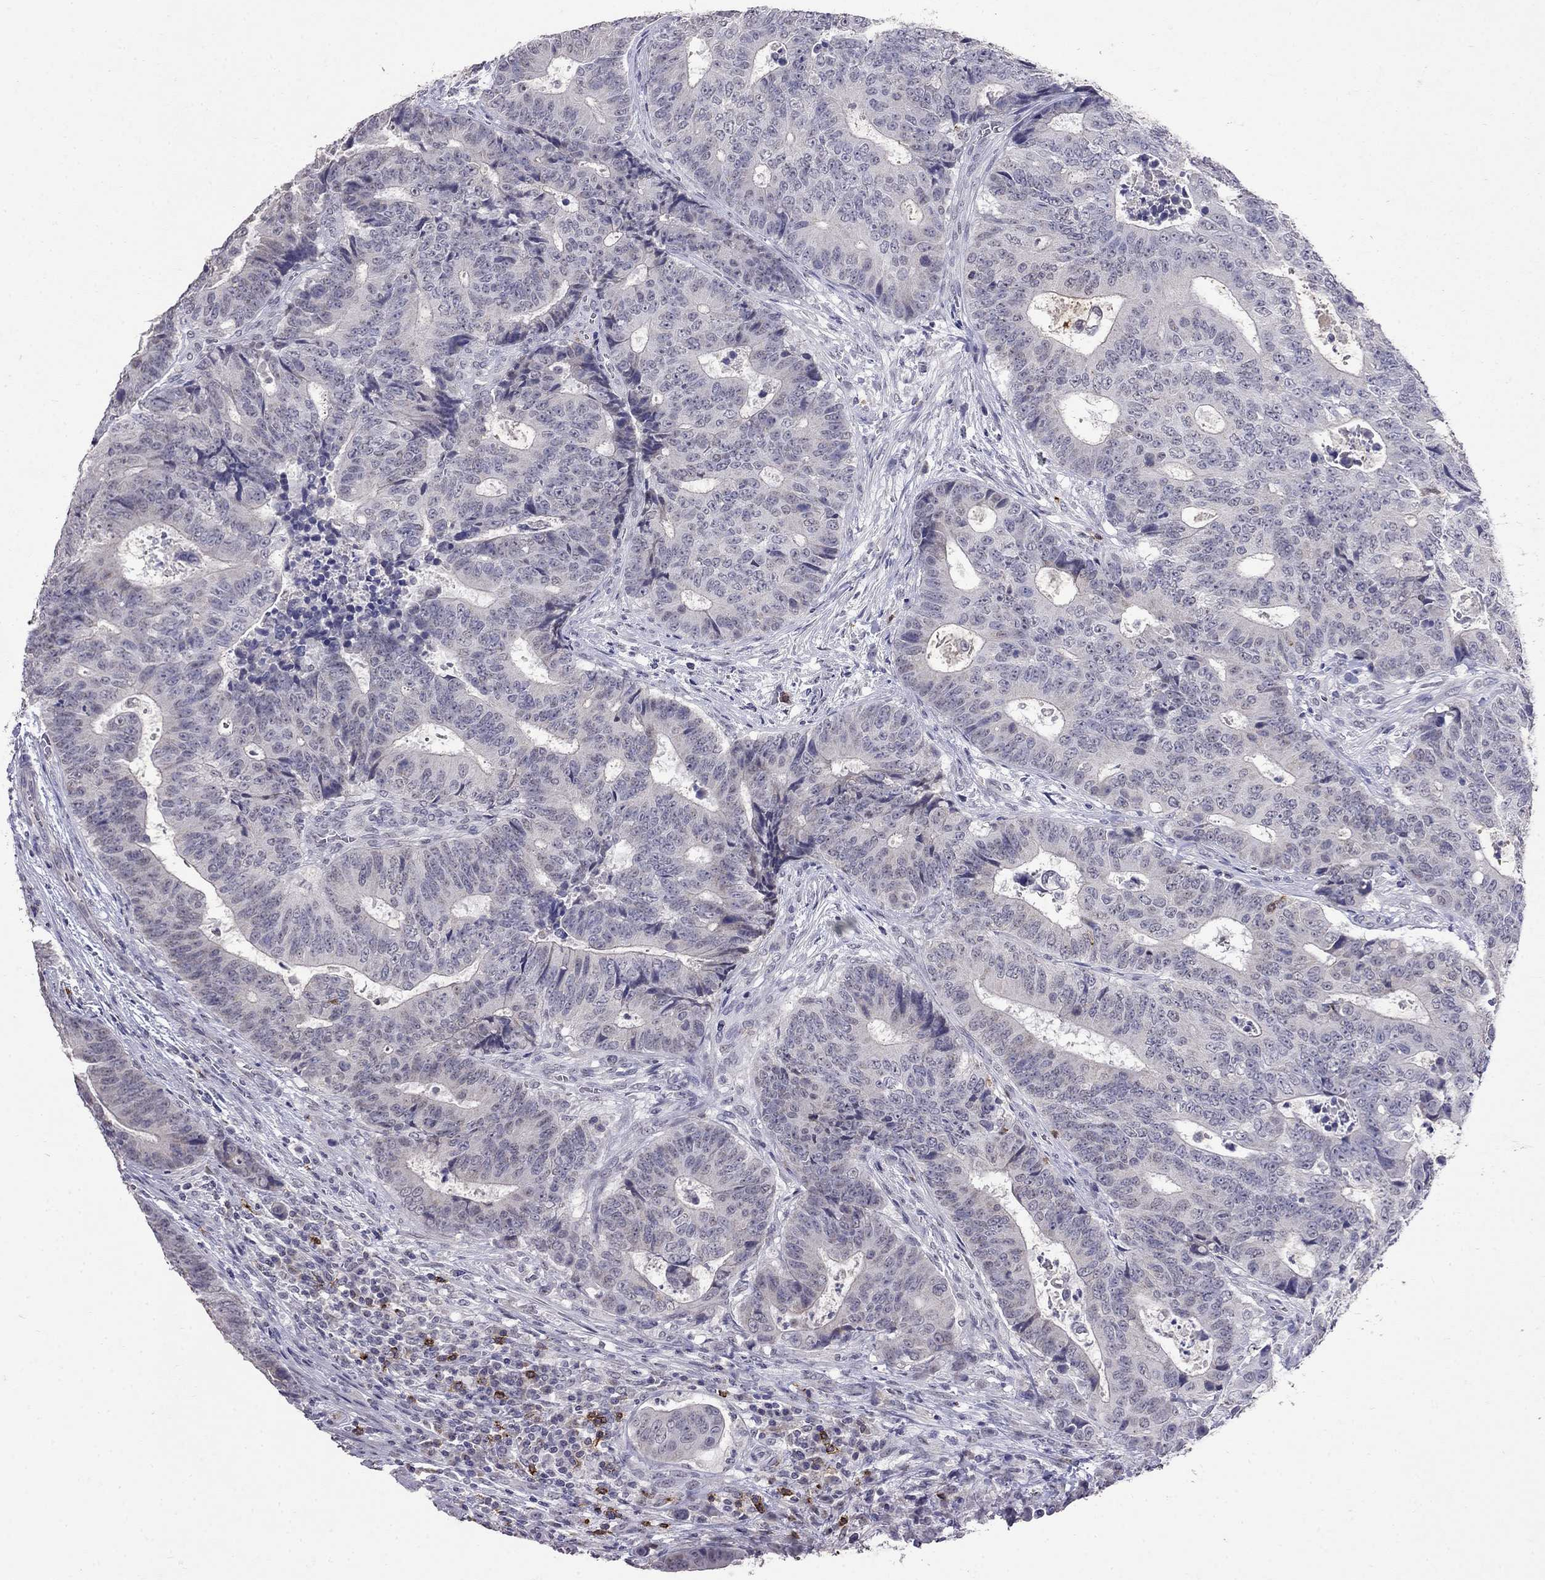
{"staining": {"intensity": "negative", "quantity": "none", "location": "none"}, "tissue": "colorectal cancer", "cell_type": "Tumor cells", "image_type": "cancer", "snomed": [{"axis": "morphology", "description": "Adenocarcinoma, NOS"}, {"axis": "topography", "description": "Colon"}], "caption": "This is an immunohistochemistry (IHC) histopathology image of human colorectal adenocarcinoma. There is no expression in tumor cells.", "gene": "CD8B", "patient": {"sex": "female", "age": 48}}